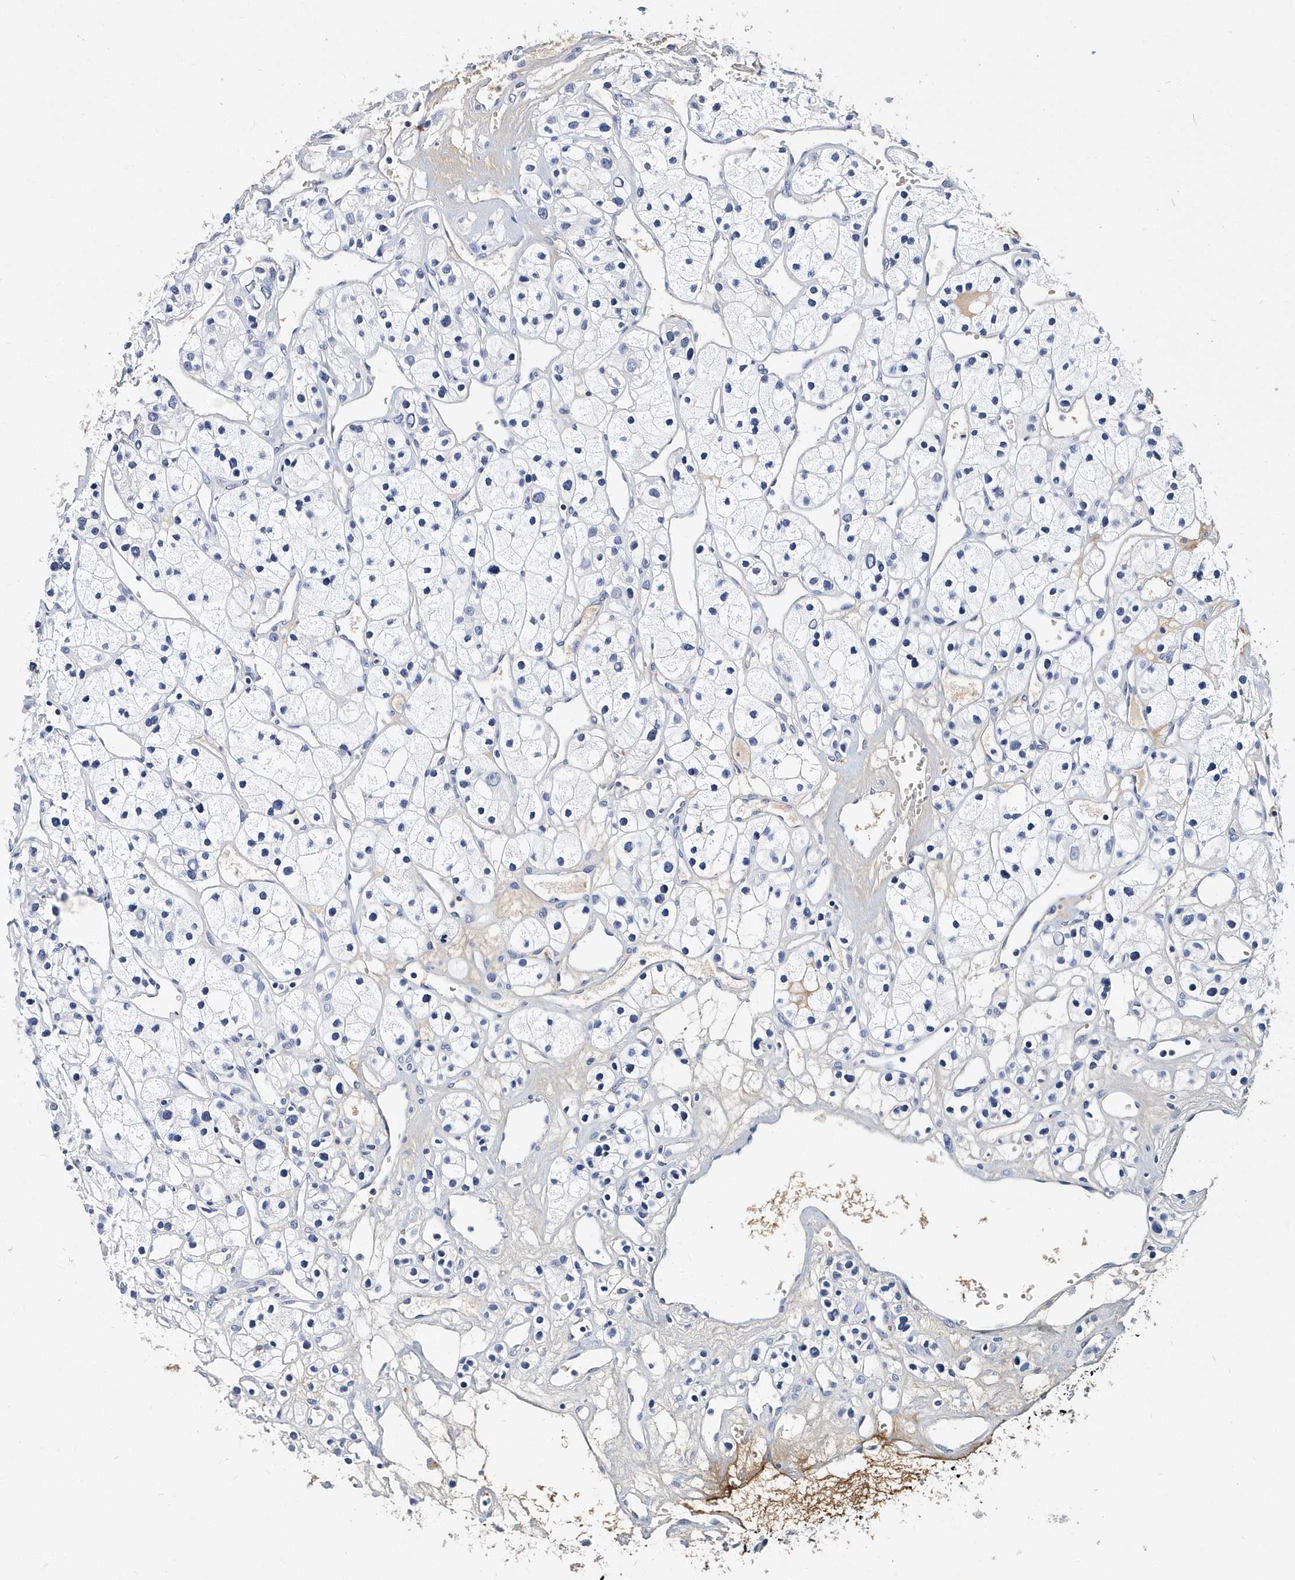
{"staining": {"intensity": "negative", "quantity": "none", "location": "none"}, "tissue": "renal cancer", "cell_type": "Tumor cells", "image_type": "cancer", "snomed": [{"axis": "morphology", "description": "Adenocarcinoma, NOS"}, {"axis": "topography", "description": "Kidney"}], "caption": "Adenocarcinoma (renal) was stained to show a protein in brown. There is no significant positivity in tumor cells.", "gene": "ITGA2B", "patient": {"sex": "female", "age": 57}}